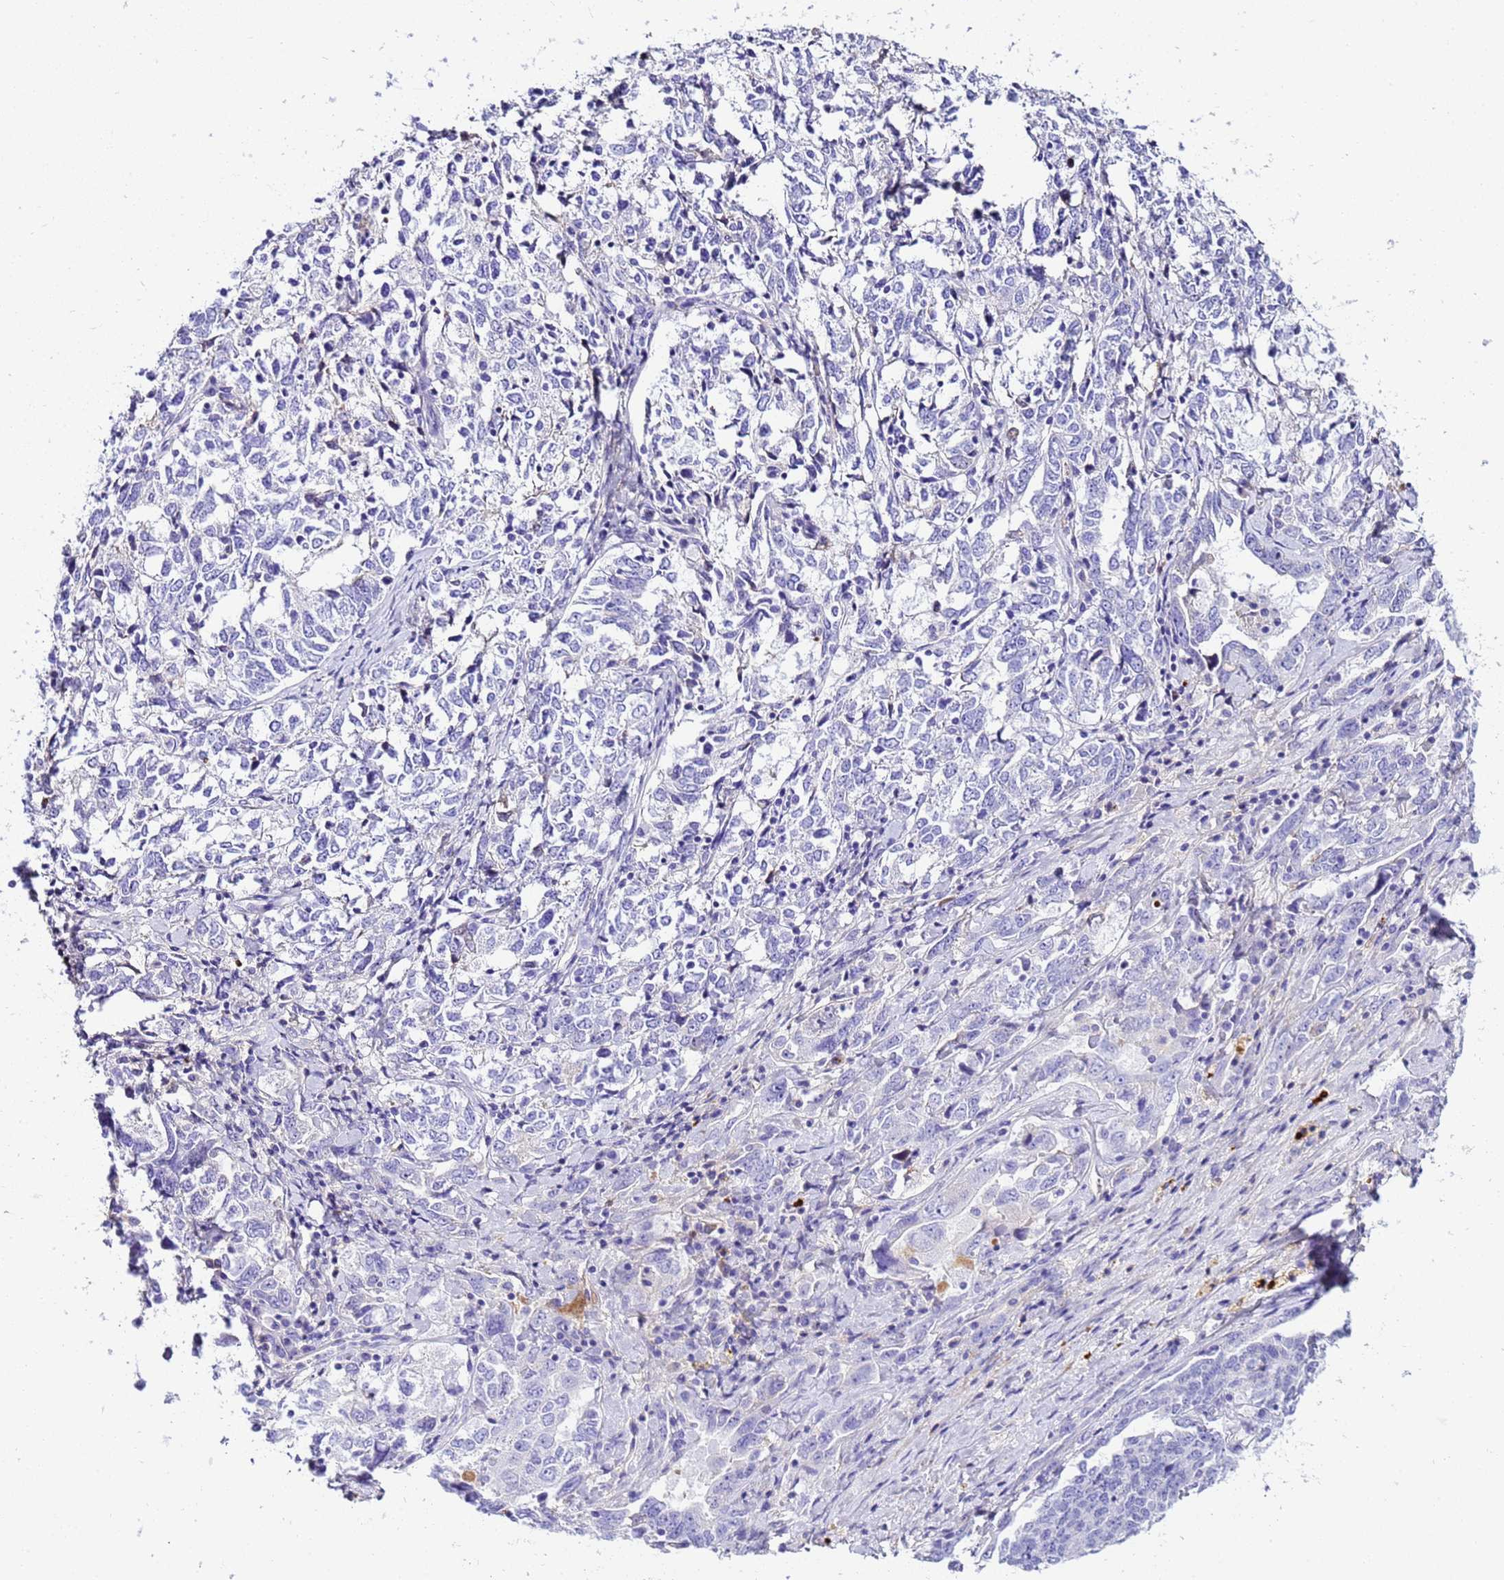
{"staining": {"intensity": "negative", "quantity": "none", "location": "none"}, "tissue": "ovarian cancer", "cell_type": "Tumor cells", "image_type": "cancer", "snomed": [{"axis": "morphology", "description": "Carcinoma, endometroid"}, {"axis": "topography", "description": "Ovary"}], "caption": "Human ovarian endometroid carcinoma stained for a protein using immunohistochemistry (IHC) exhibits no expression in tumor cells.", "gene": "CFHR2", "patient": {"sex": "female", "age": 62}}